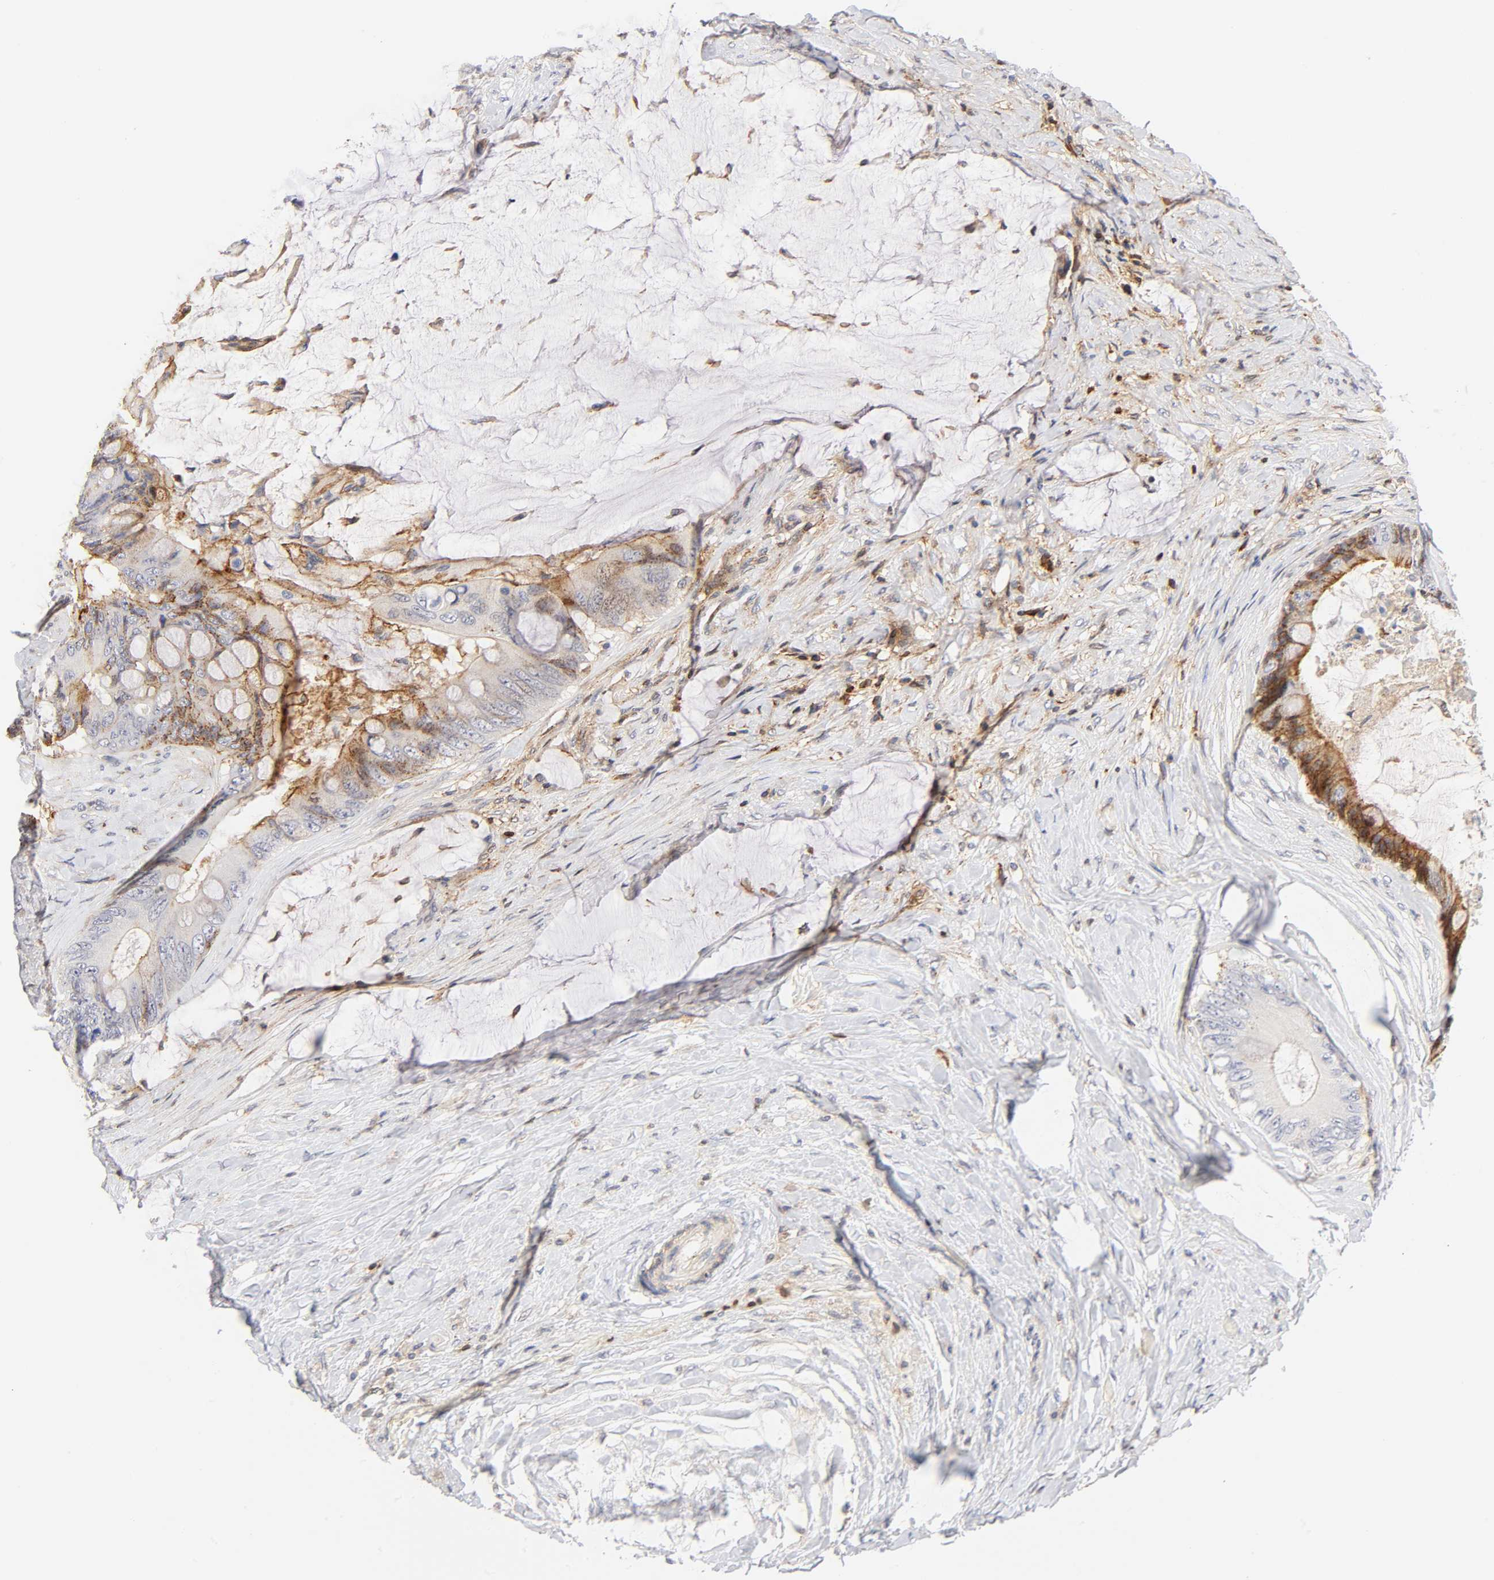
{"staining": {"intensity": "moderate", "quantity": "<25%", "location": "cytoplasmic/membranous"}, "tissue": "colorectal cancer", "cell_type": "Tumor cells", "image_type": "cancer", "snomed": [{"axis": "morphology", "description": "Normal tissue, NOS"}, {"axis": "morphology", "description": "Adenocarcinoma, NOS"}, {"axis": "topography", "description": "Rectum"}, {"axis": "topography", "description": "Peripheral nerve tissue"}], "caption": "Immunohistochemistry (IHC) photomicrograph of neoplastic tissue: adenocarcinoma (colorectal) stained using IHC demonstrates low levels of moderate protein expression localized specifically in the cytoplasmic/membranous of tumor cells, appearing as a cytoplasmic/membranous brown color.", "gene": "ANXA7", "patient": {"sex": "female", "age": 77}}